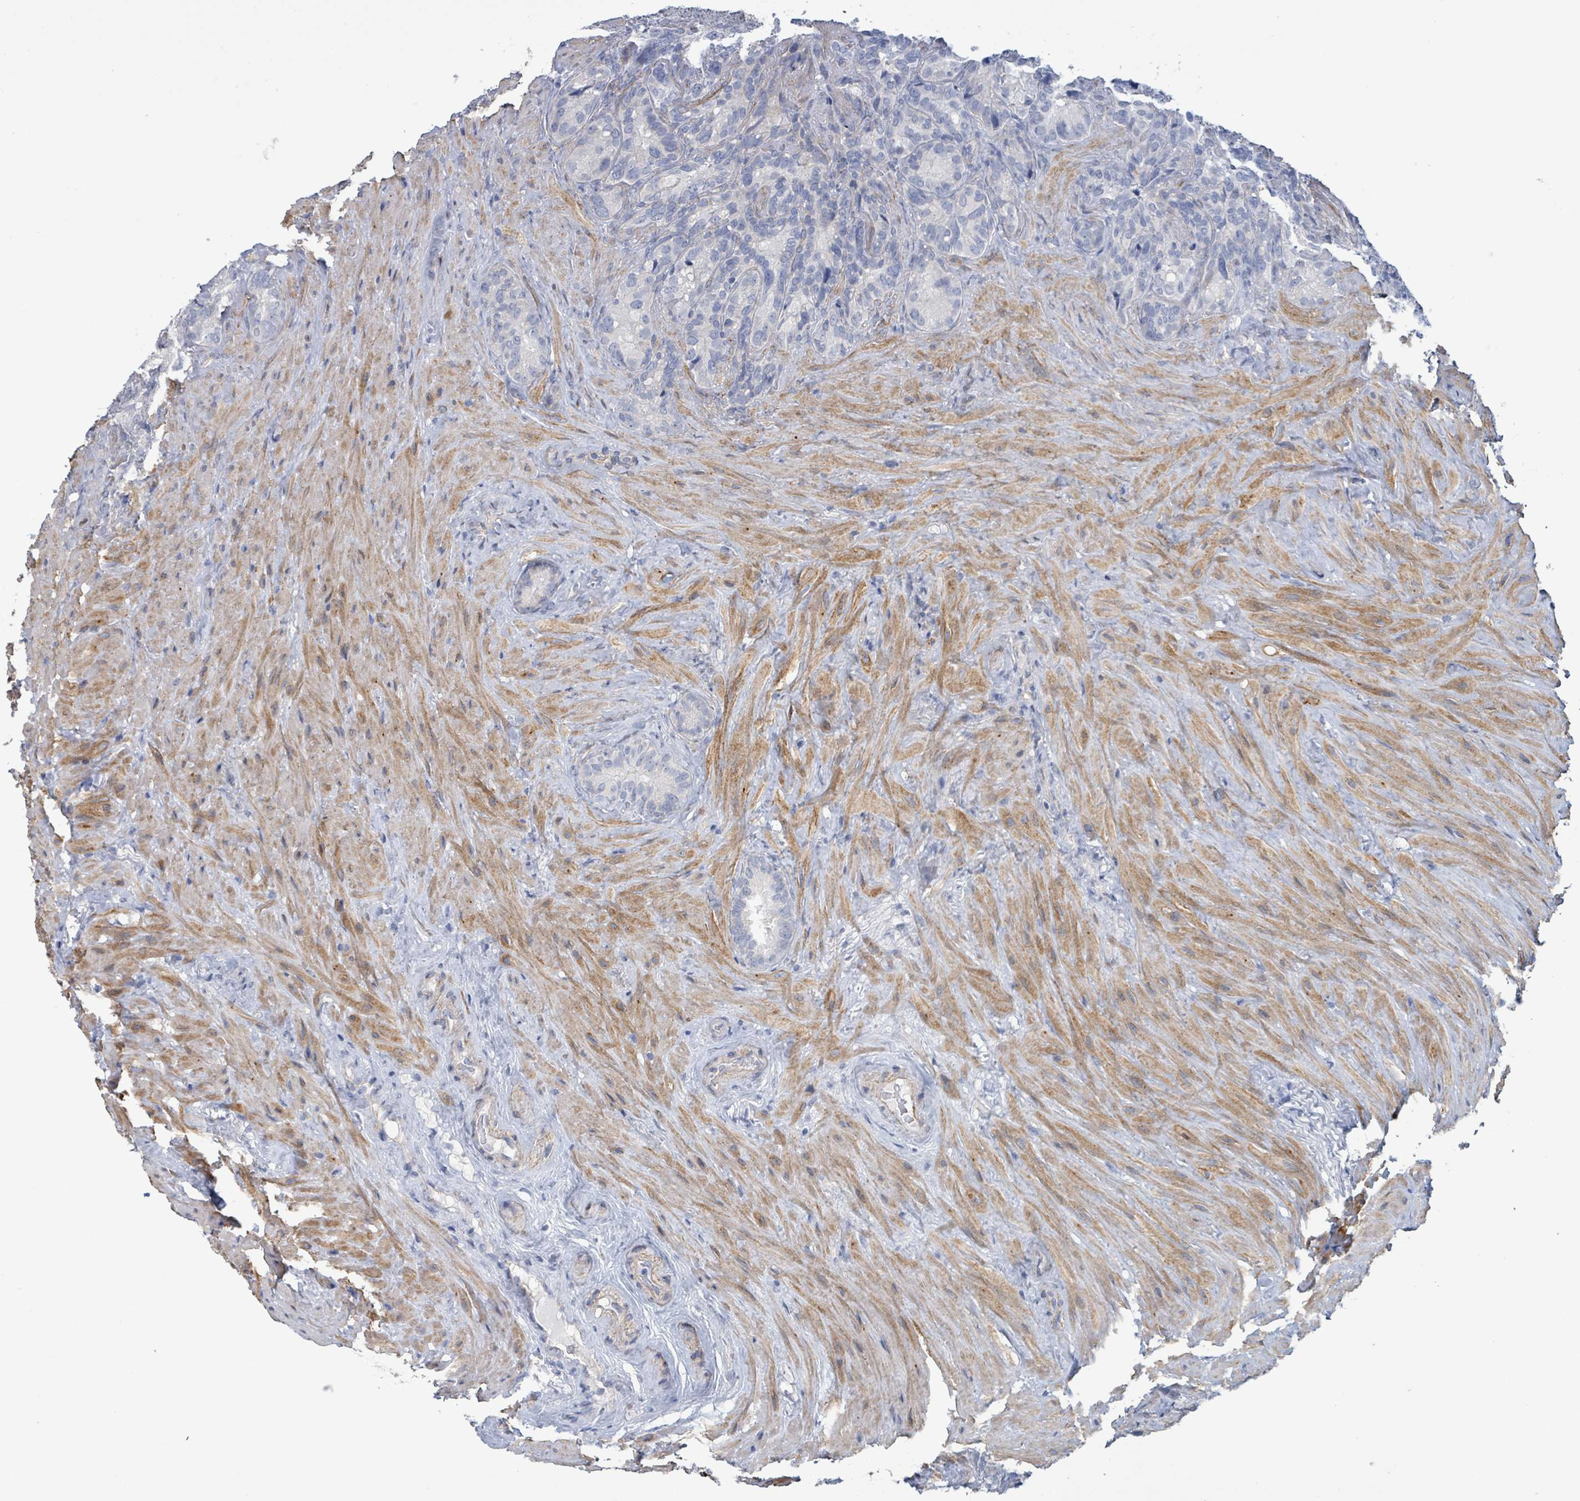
{"staining": {"intensity": "negative", "quantity": "none", "location": "none"}, "tissue": "seminal vesicle", "cell_type": "Glandular cells", "image_type": "normal", "snomed": [{"axis": "morphology", "description": "Normal tissue, NOS"}, {"axis": "topography", "description": "Seminal veicle"}], "caption": "Glandular cells are negative for brown protein staining in benign seminal vesicle. The staining was performed using DAB to visualize the protein expression in brown, while the nuclei were stained in blue with hematoxylin (Magnification: 20x).", "gene": "PKLR", "patient": {"sex": "male", "age": 62}}